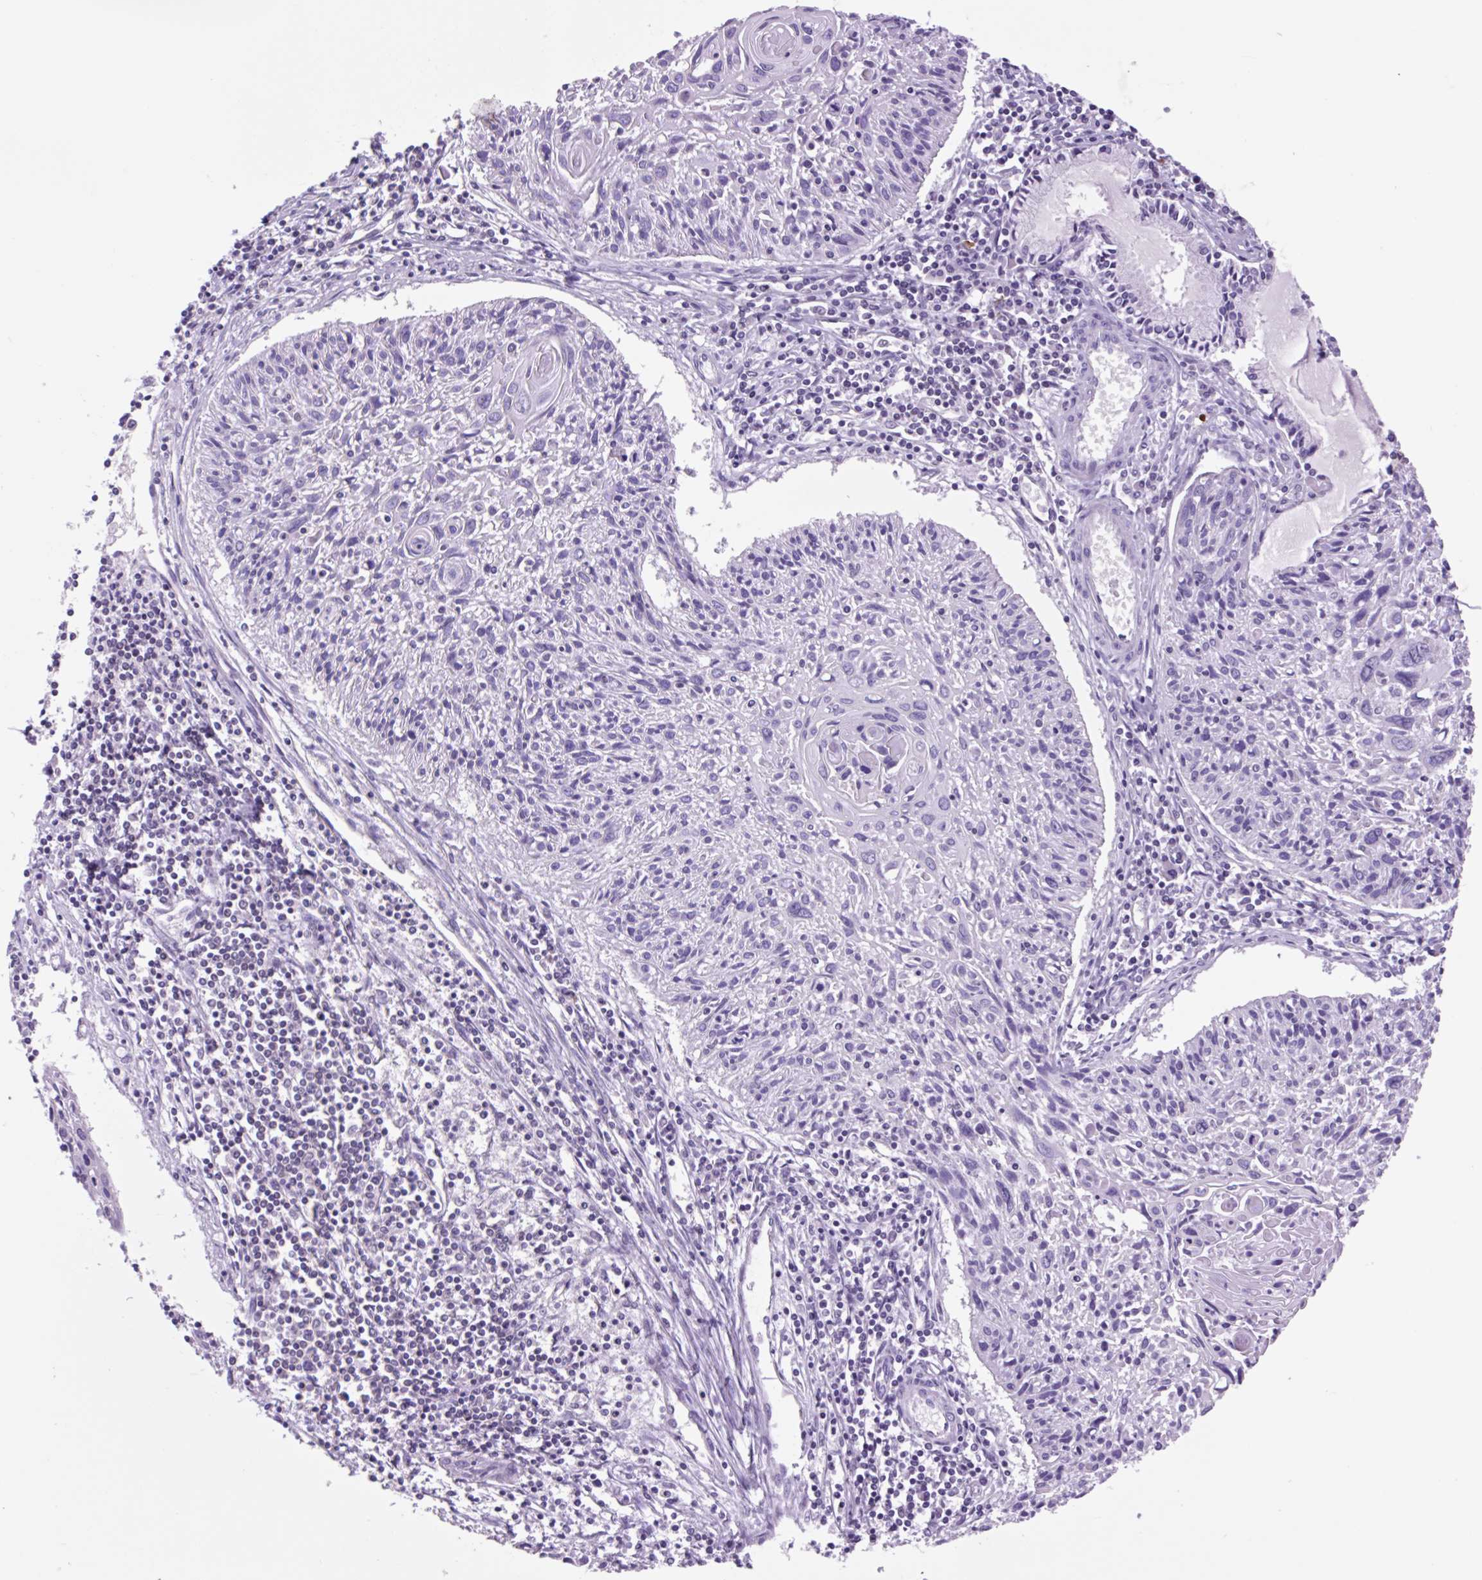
{"staining": {"intensity": "negative", "quantity": "none", "location": "none"}, "tissue": "cervical cancer", "cell_type": "Tumor cells", "image_type": "cancer", "snomed": [{"axis": "morphology", "description": "Squamous cell carcinoma, NOS"}, {"axis": "topography", "description": "Cervix"}], "caption": "This is a histopathology image of IHC staining of cervical cancer (squamous cell carcinoma), which shows no expression in tumor cells.", "gene": "VPREB1", "patient": {"sex": "female", "age": 51}}